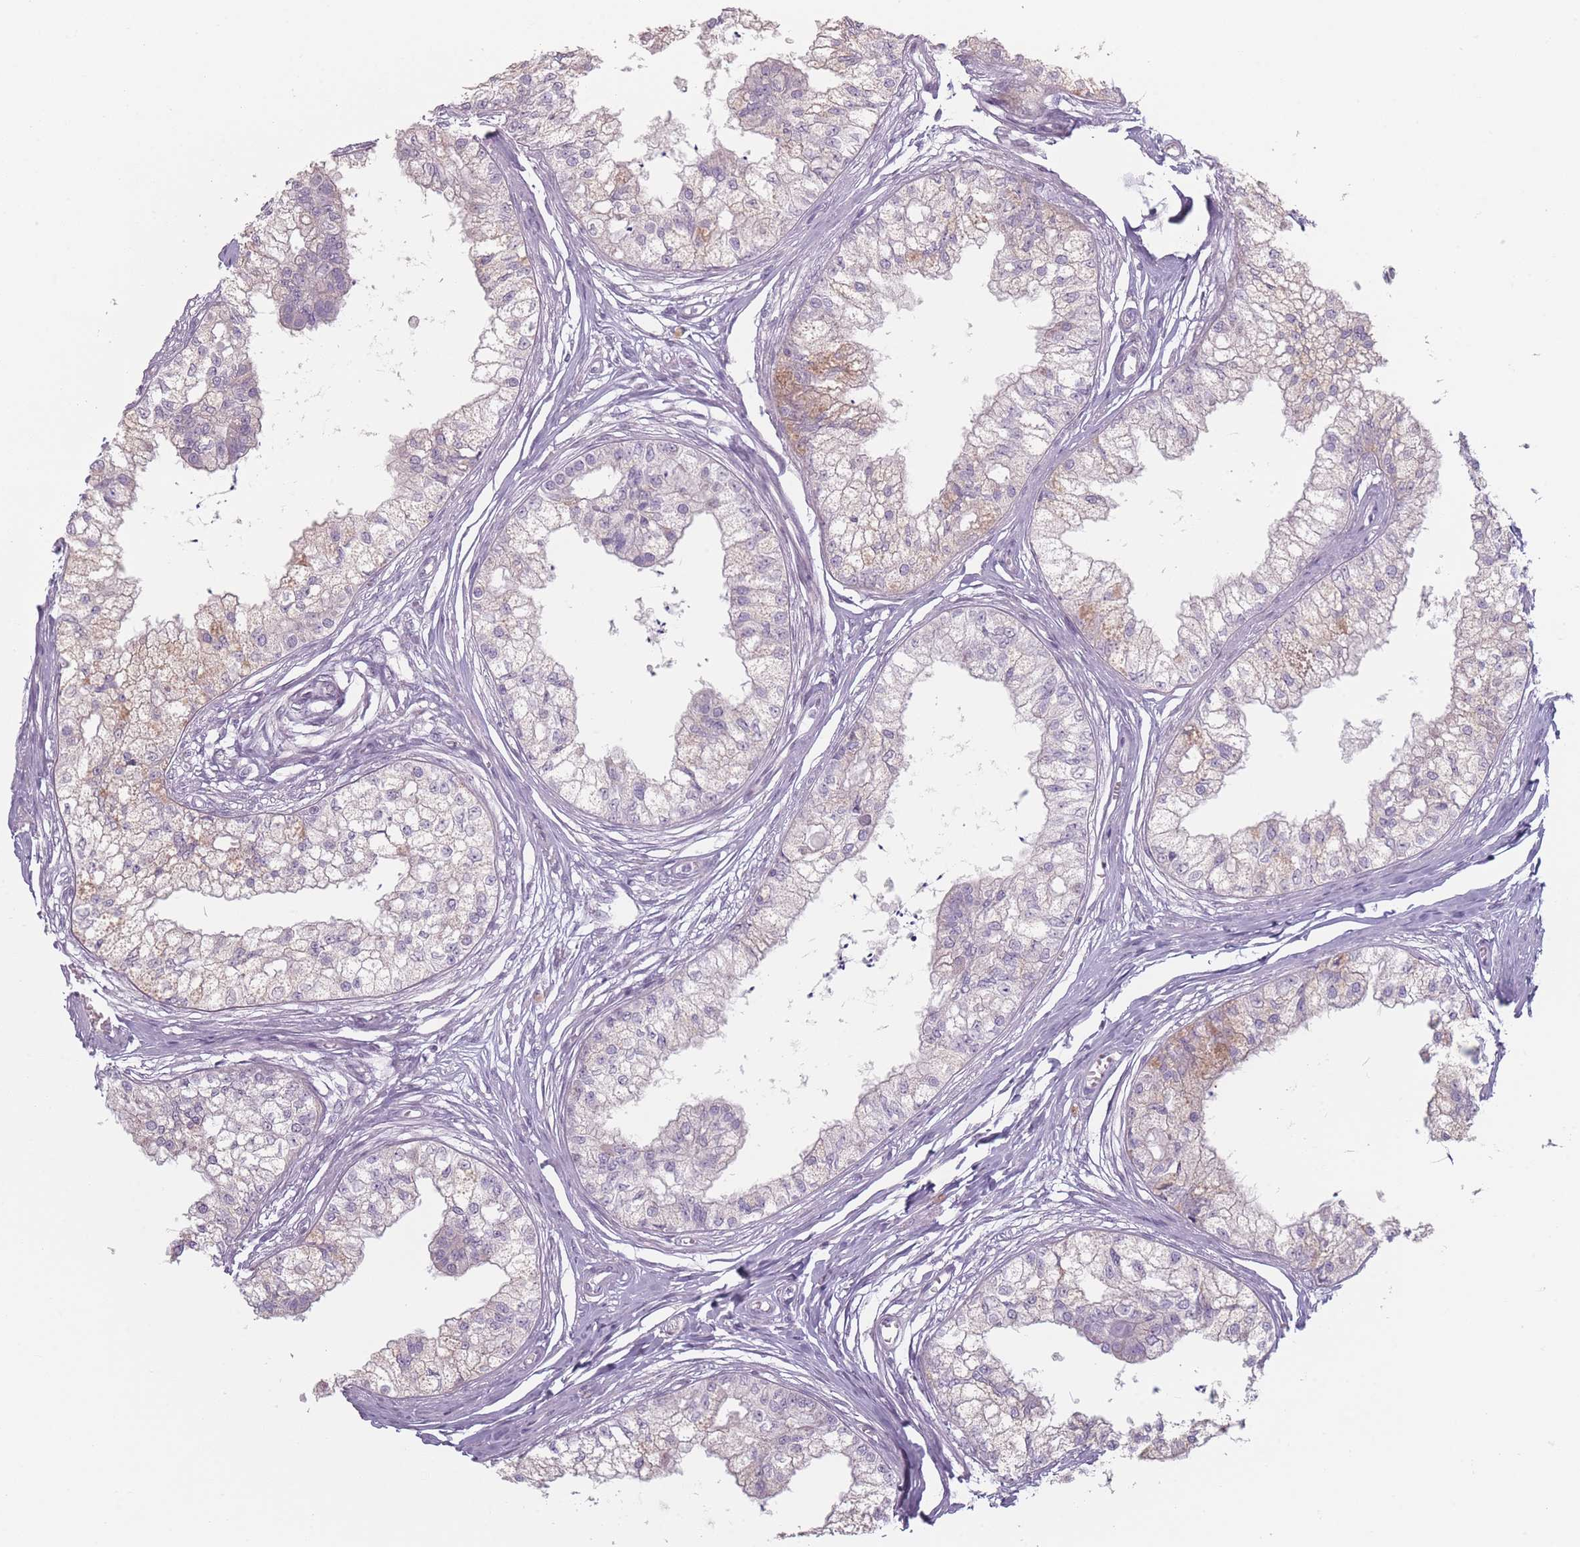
{"staining": {"intensity": "weak", "quantity": "<25%", "location": "cytoplasmic/membranous"}, "tissue": "epididymis", "cell_type": "Glandular cells", "image_type": "normal", "snomed": [{"axis": "morphology", "description": "Normal tissue, NOS"}, {"axis": "topography", "description": "Epididymis"}], "caption": "IHC micrograph of benign human epididymis stained for a protein (brown), which displays no positivity in glandular cells.", "gene": "RASL10B", "patient": {"sex": "male", "age": 79}}